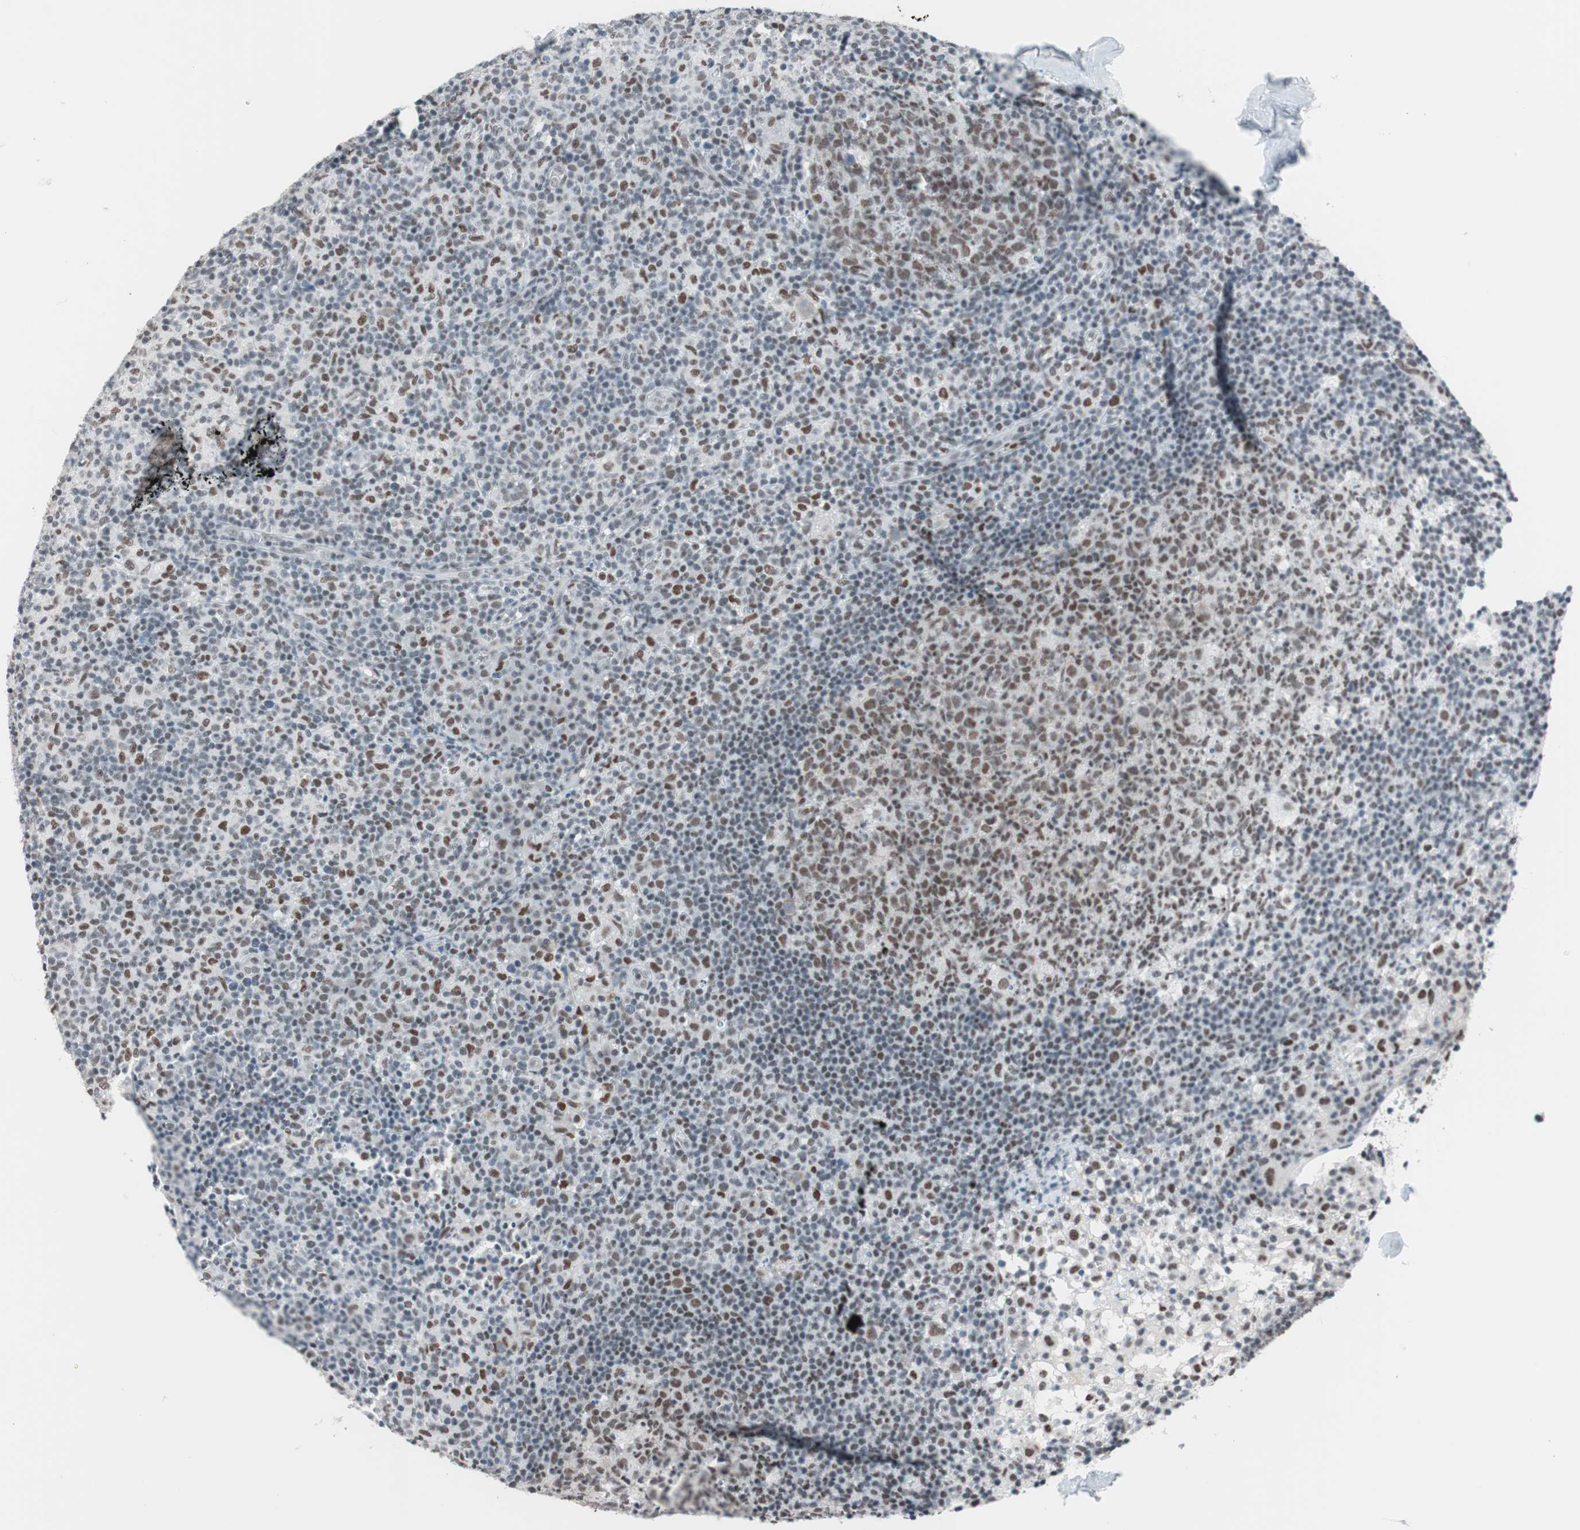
{"staining": {"intensity": "strong", "quantity": ">75%", "location": "nuclear"}, "tissue": "lymph node", "cell_type": "Germinal center cells", "image_type": "normal", "snomed": [{"axis": "morphology", "description": "Normal tissue, NOS"}, {"axis": "morphology", "description": "Inflammation, NOS"}, {"axis": "topography", "description": "Lymph node"}], "caption": "IHC staining of benign lymph node, which shows high levels of strong nuclear staining in about >75% of germinal center cells indicating strong nuclear protein expression. The staining was performed using DAB (brown) for protein detection and nuclei were counterstained in hematoxylin (blue).", "gene": "ARID1A", "patient": {"sex": "male", "age": 55}}